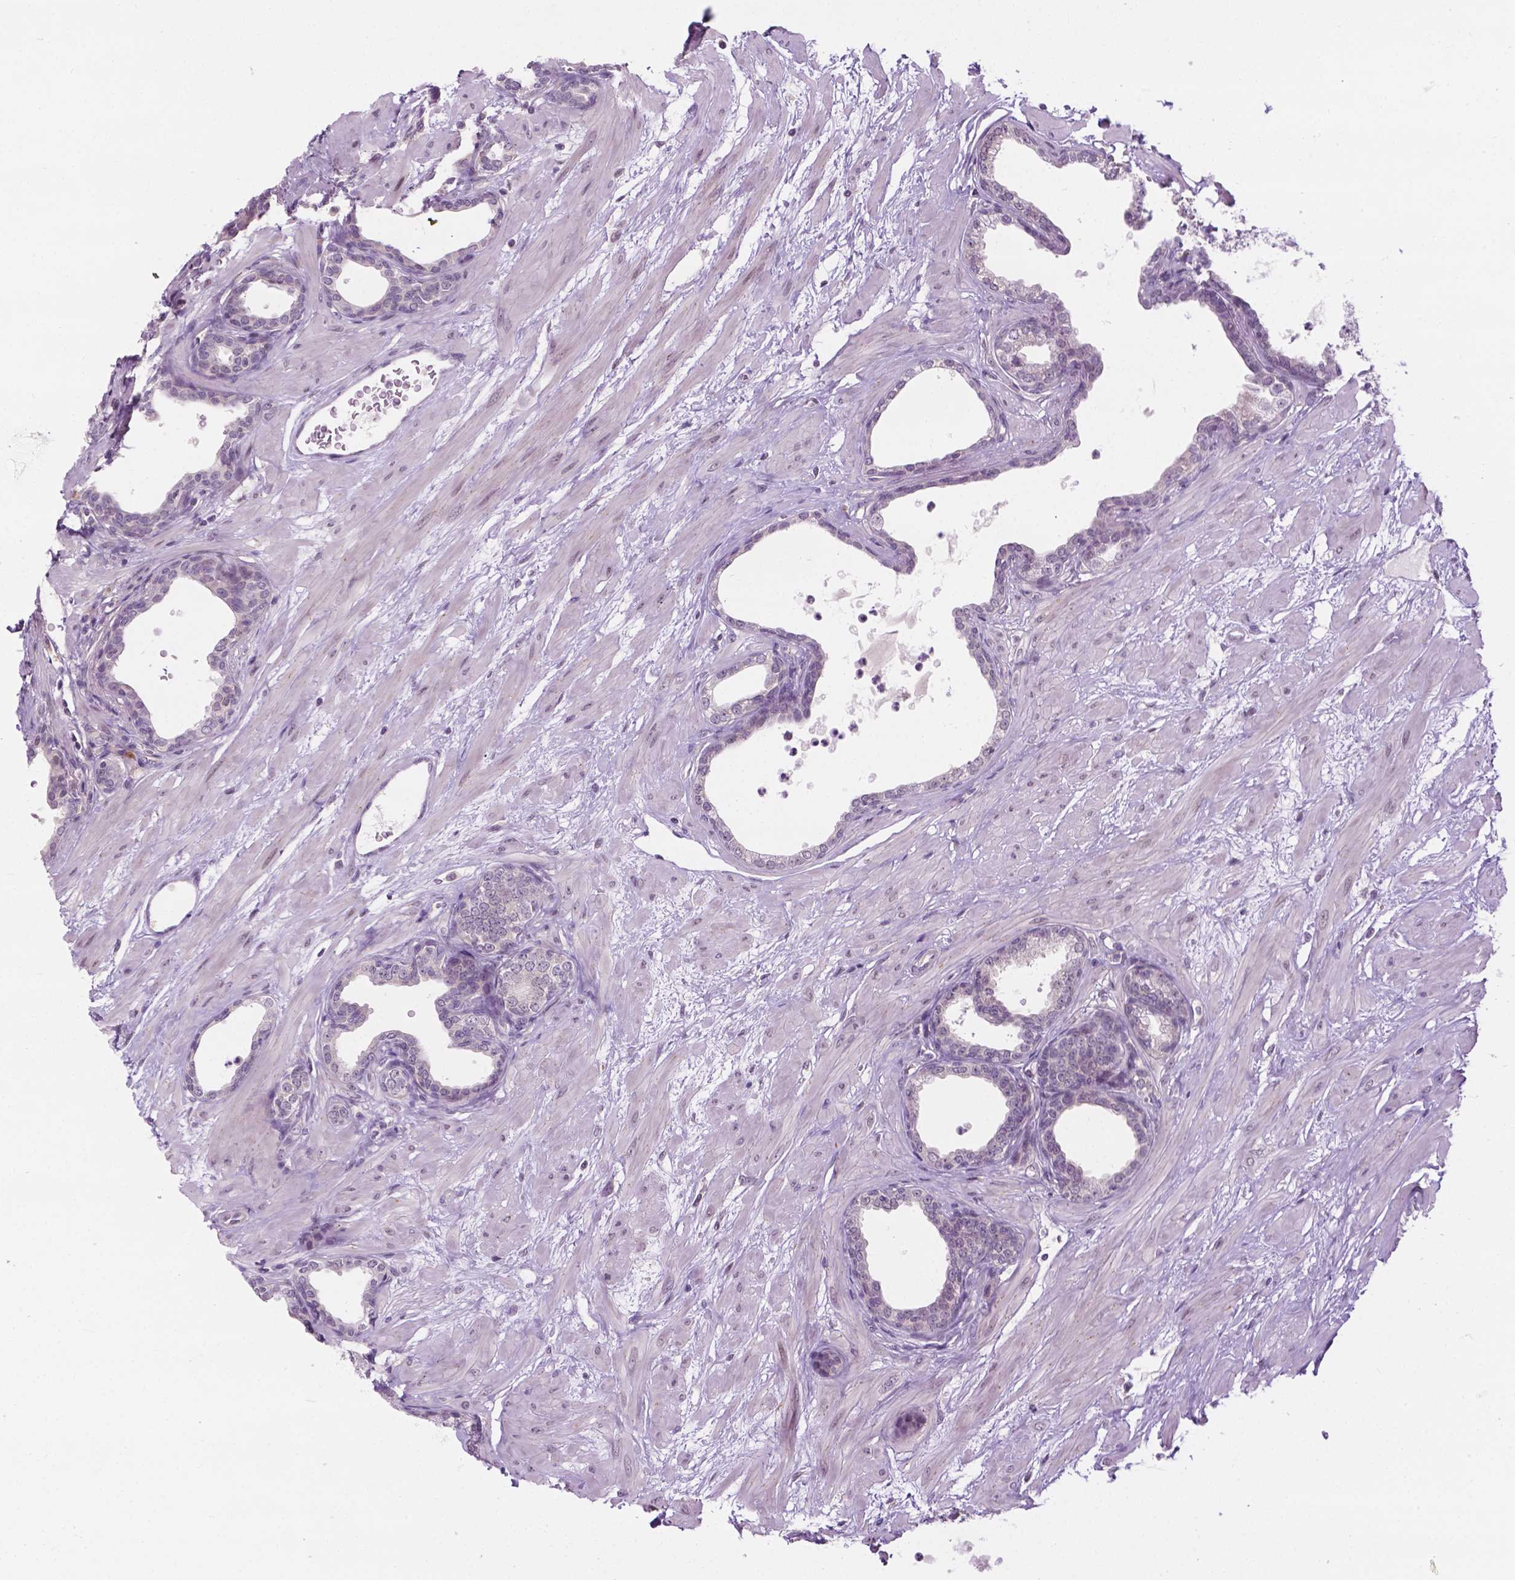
{"staining": {"intensity": "negative", "quantity": "none", "location": "none"}, "tissue": "prostate", "cell_type": "Glandular cells", "image_type": "normal", "snomed": [{"axis": "morphology", "description": "Normal tissue, NOS"}, {"axis": "topography", "description": "Prostate"}], "caption": "This is an immunohistochemistry image of benign prostate. There is no staining in glandular cells.", "gene": "DENND4A", "patient": {"sex": "male", "age": 37}}